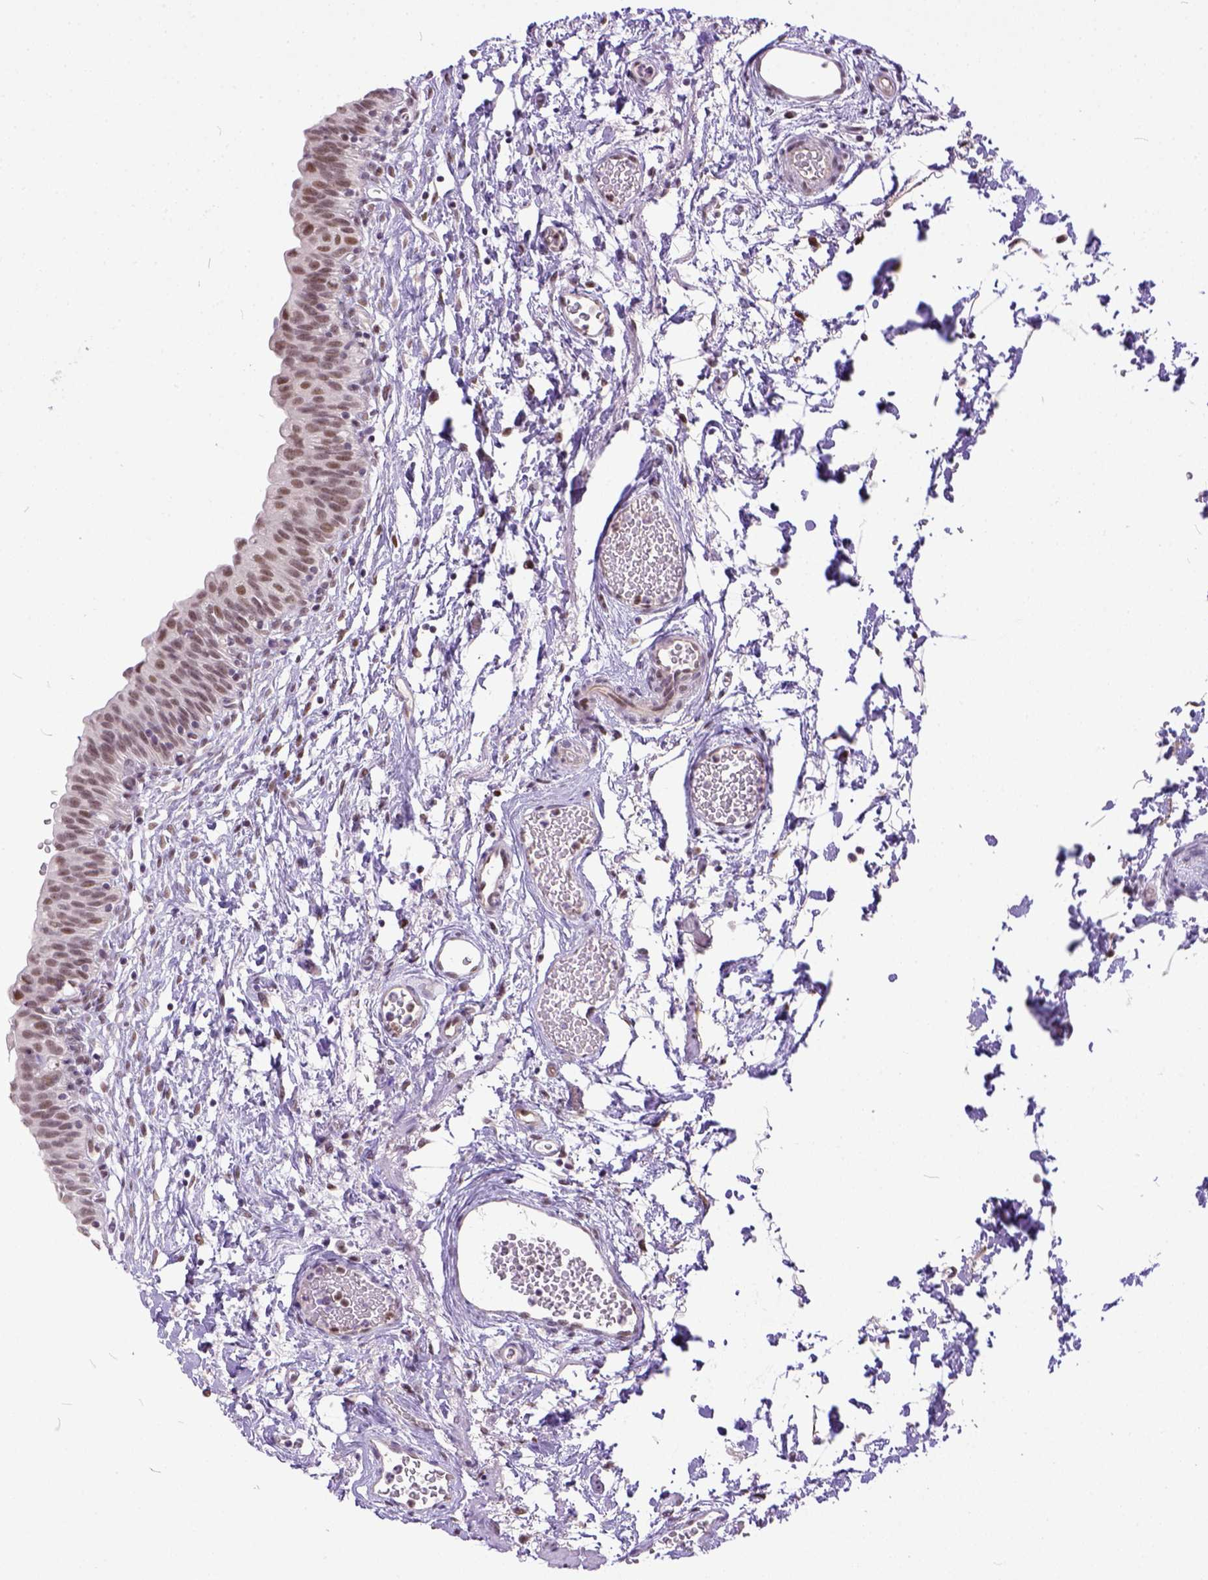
{"staining": {"intensity": "moderate", "quantity": ">75%", "location": "nuclear"}, "tissue": "urinary bladder", "cell_type": "Urothelial cells", "image_type": "normal", "snomed": [{"axis": "morphology", "description": "Normal tissue, NOS"}, {"axis": "topography", "description": "Urinary bladder"}], "caption": "Urinary bladder stained with DAB (3,3'-diaminobenzidine) IHC shows medium levels of moderate nuclear expression in about >75% of urothelial cells. The staining was performed using DAB to visualize the protein expression in brown, while the nuclei were stained in blue with hematoxylin (Magnification: 20x).", "gene": "ERCC1", "patient": {"sex": "male", "age": 56}}